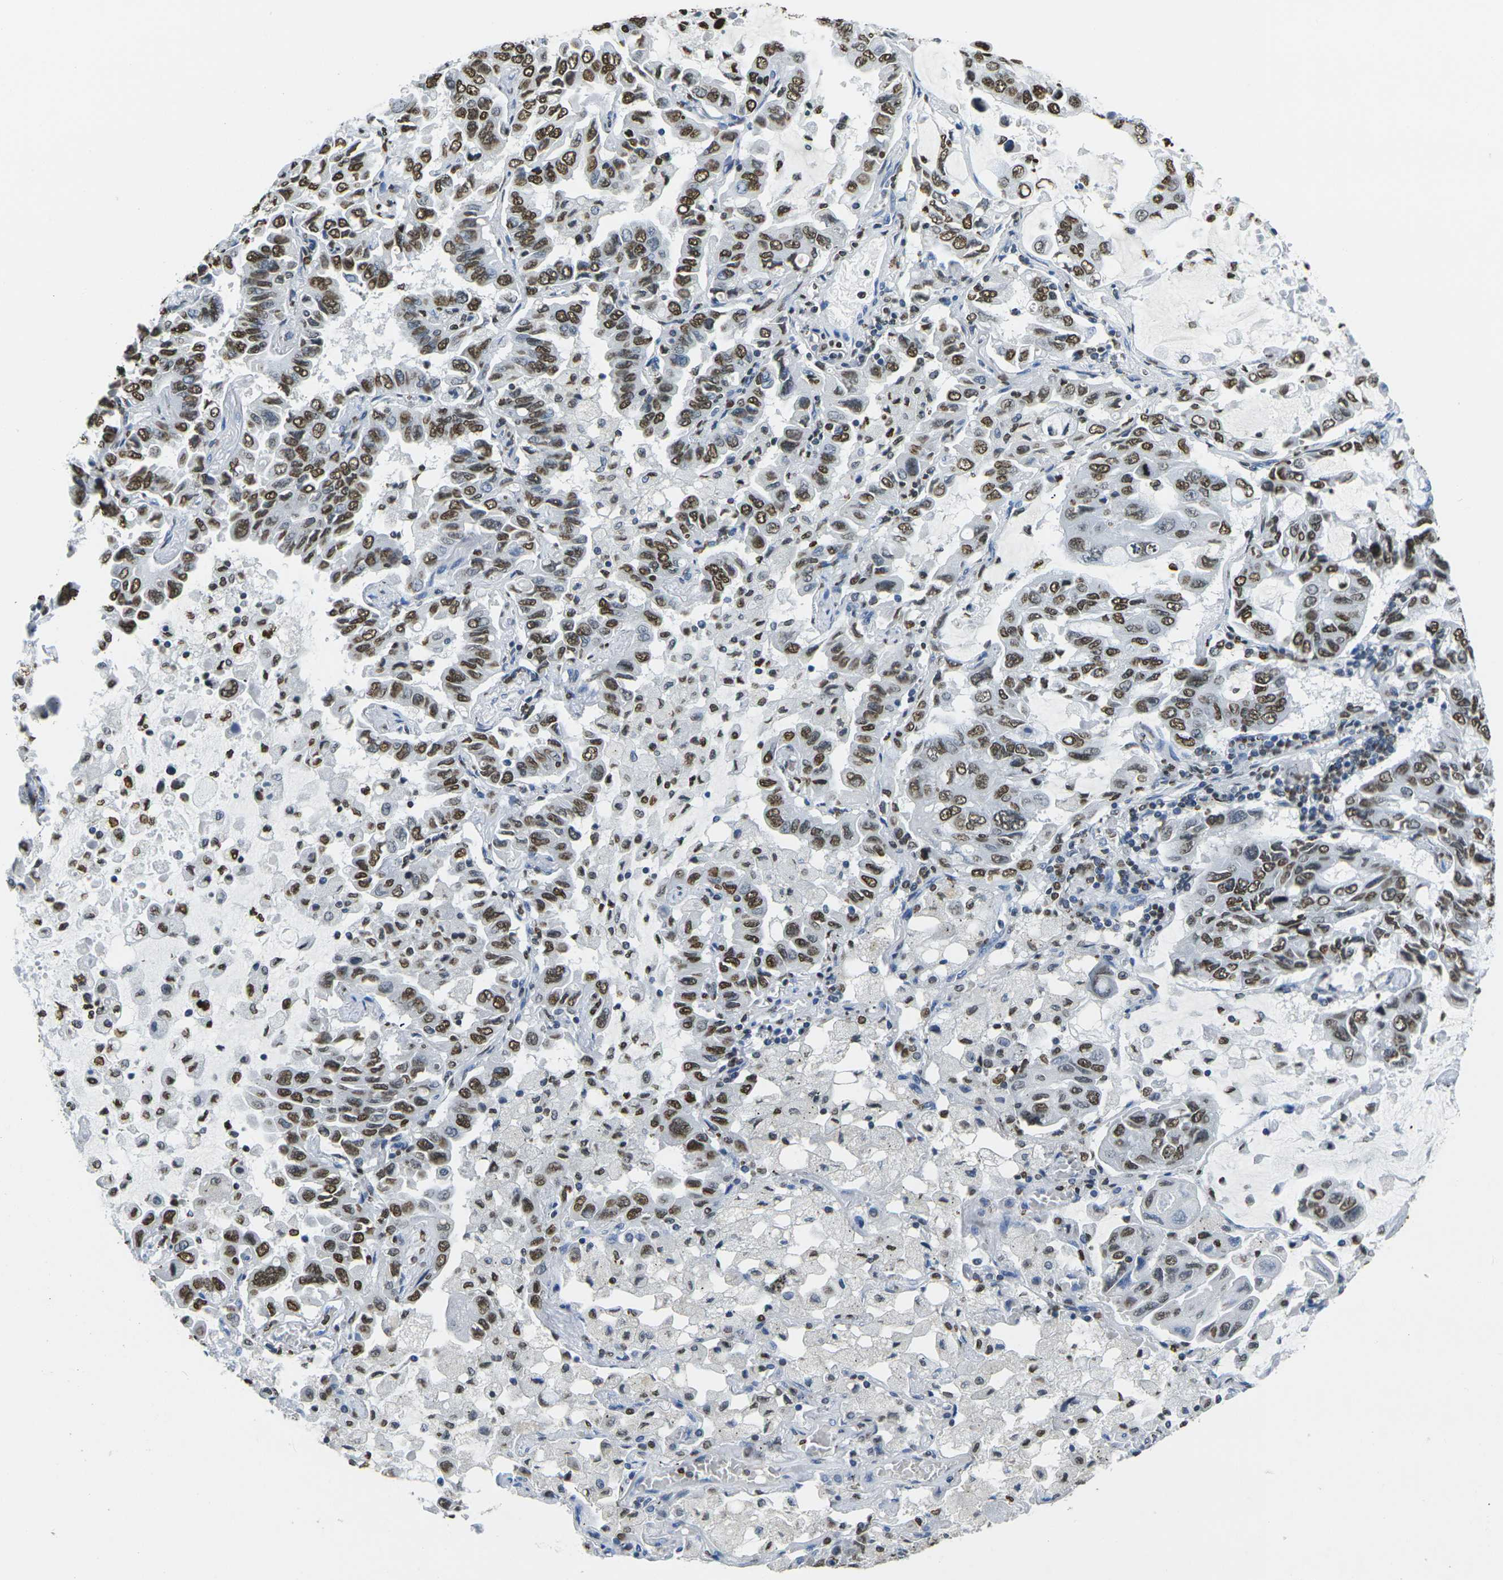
{"staining": {"intensity": "strong", "quantity": ">75%", "location": "nuclear"}, "tissue": "lung cancer", "cell_type": "Tumor cells", "image_type": "cancer", "snomed": [{"axis": "morphology", "description": "Adenocarcinoma, NOS"}, {"axis": "topography", "description": "Lung"}], "caption": "About >75% of tumor cells in human lung adenocarcinoma display strong nuclear protein staining as visualized by brown immunohistochemical staining.", "gene": "DRAXIN", "patient": {"sex": "male", "age": 64}}